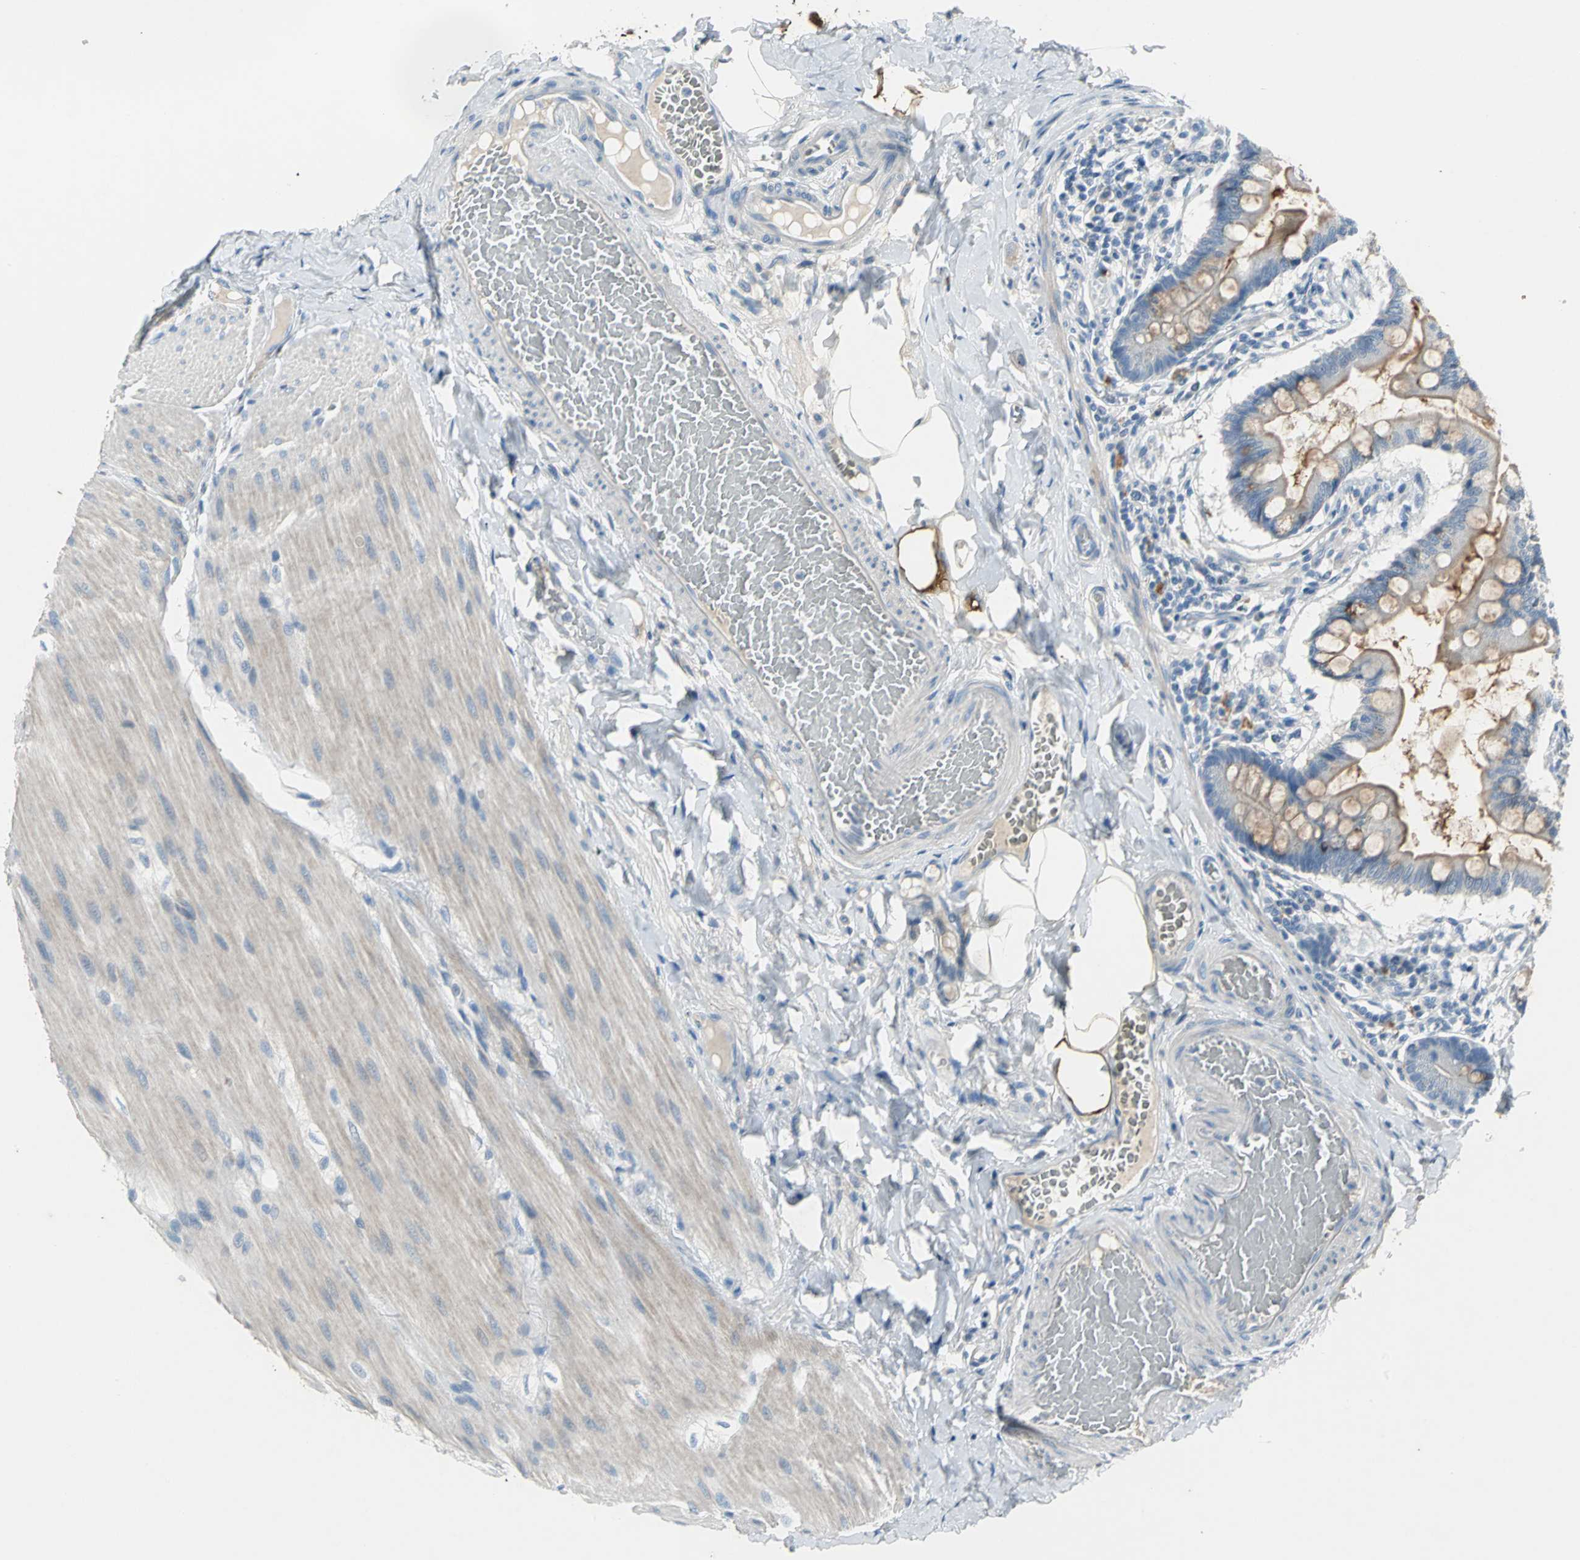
{"staining": {"intensity": "moderate", "quantity": "25%-75%", "location": "cytoplasmic/membranous"}, "tissue": "small intestine", "cell_type": "Glandular cells", "image_type": "normal", "snomed": [{"axis": "morphology", "description": "Normal tissue, NOS"}, {"axis": "topography", "description": "Small intestine"}], "caption": "Small intestine stained with immunohistochemistry shows moderate cytoplasmic/membranous expression in about 25%-75% of glandular cells. Nuclei are stained in blue.", "gene": "PTGDS", "patient": {"sex": "male", "age": 41}}